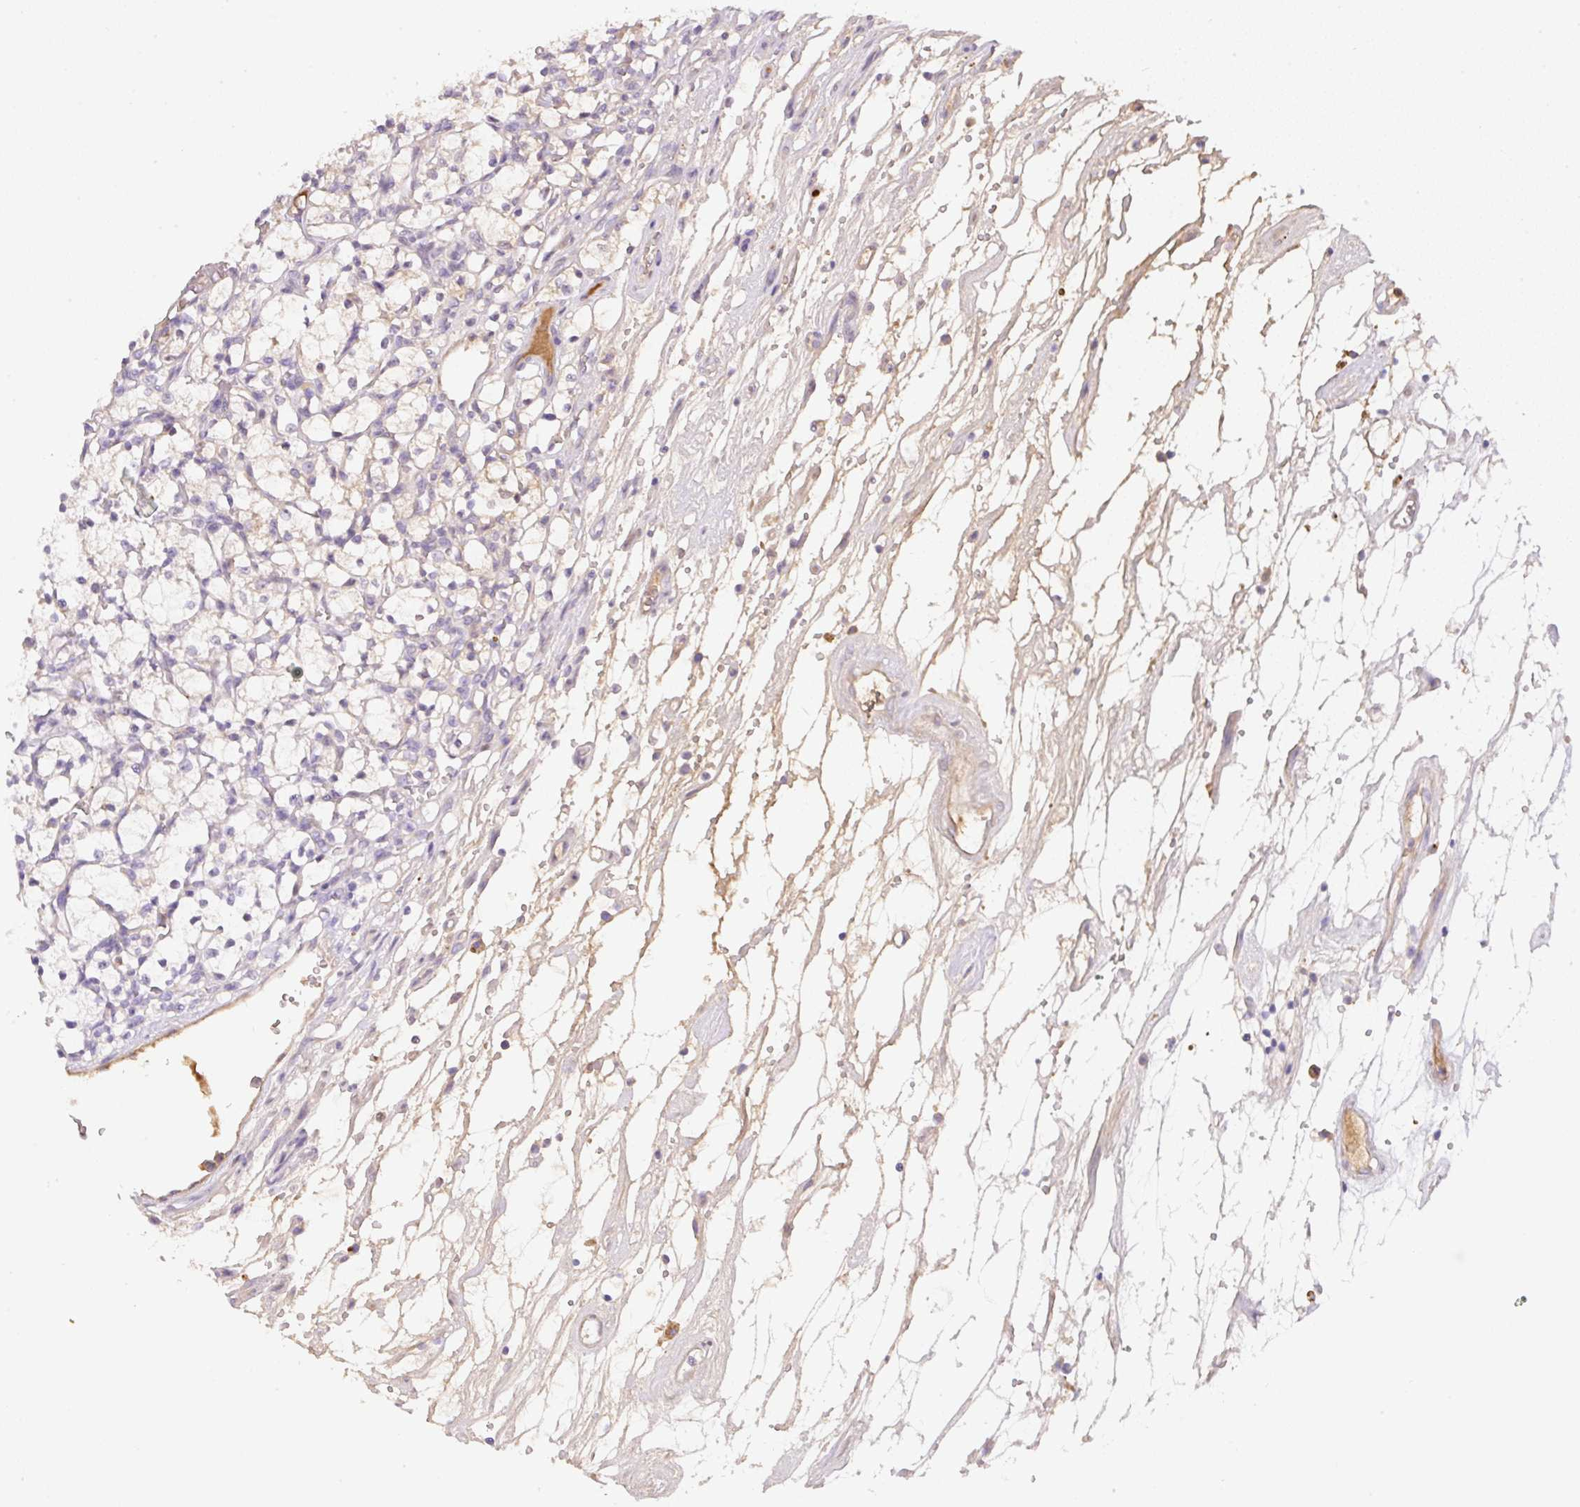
{"staining": {"intensity": "negative", "quantity": "none", "location": "none"}, "tissue": "renal cancer", "cell_type": "Tumor cells", "image_type": "cancer", "snomed": [{"axis": "morphology", "description": "Adenocarcinoma, NOS"}, {"axis": "topography", "description": "Kidney"}], "caption": "High magnification brightfield microscopy of renal cancer stained with DAB (brown) and counterstained with hematoxylin (blue): tumor cells show no significant positivity. (DAB (3,3'-diaminobenzidine) IHC with hematoxylin counter stain).", "gene": "TDRD15", "patient": {"sex": "female", "age": 69}}